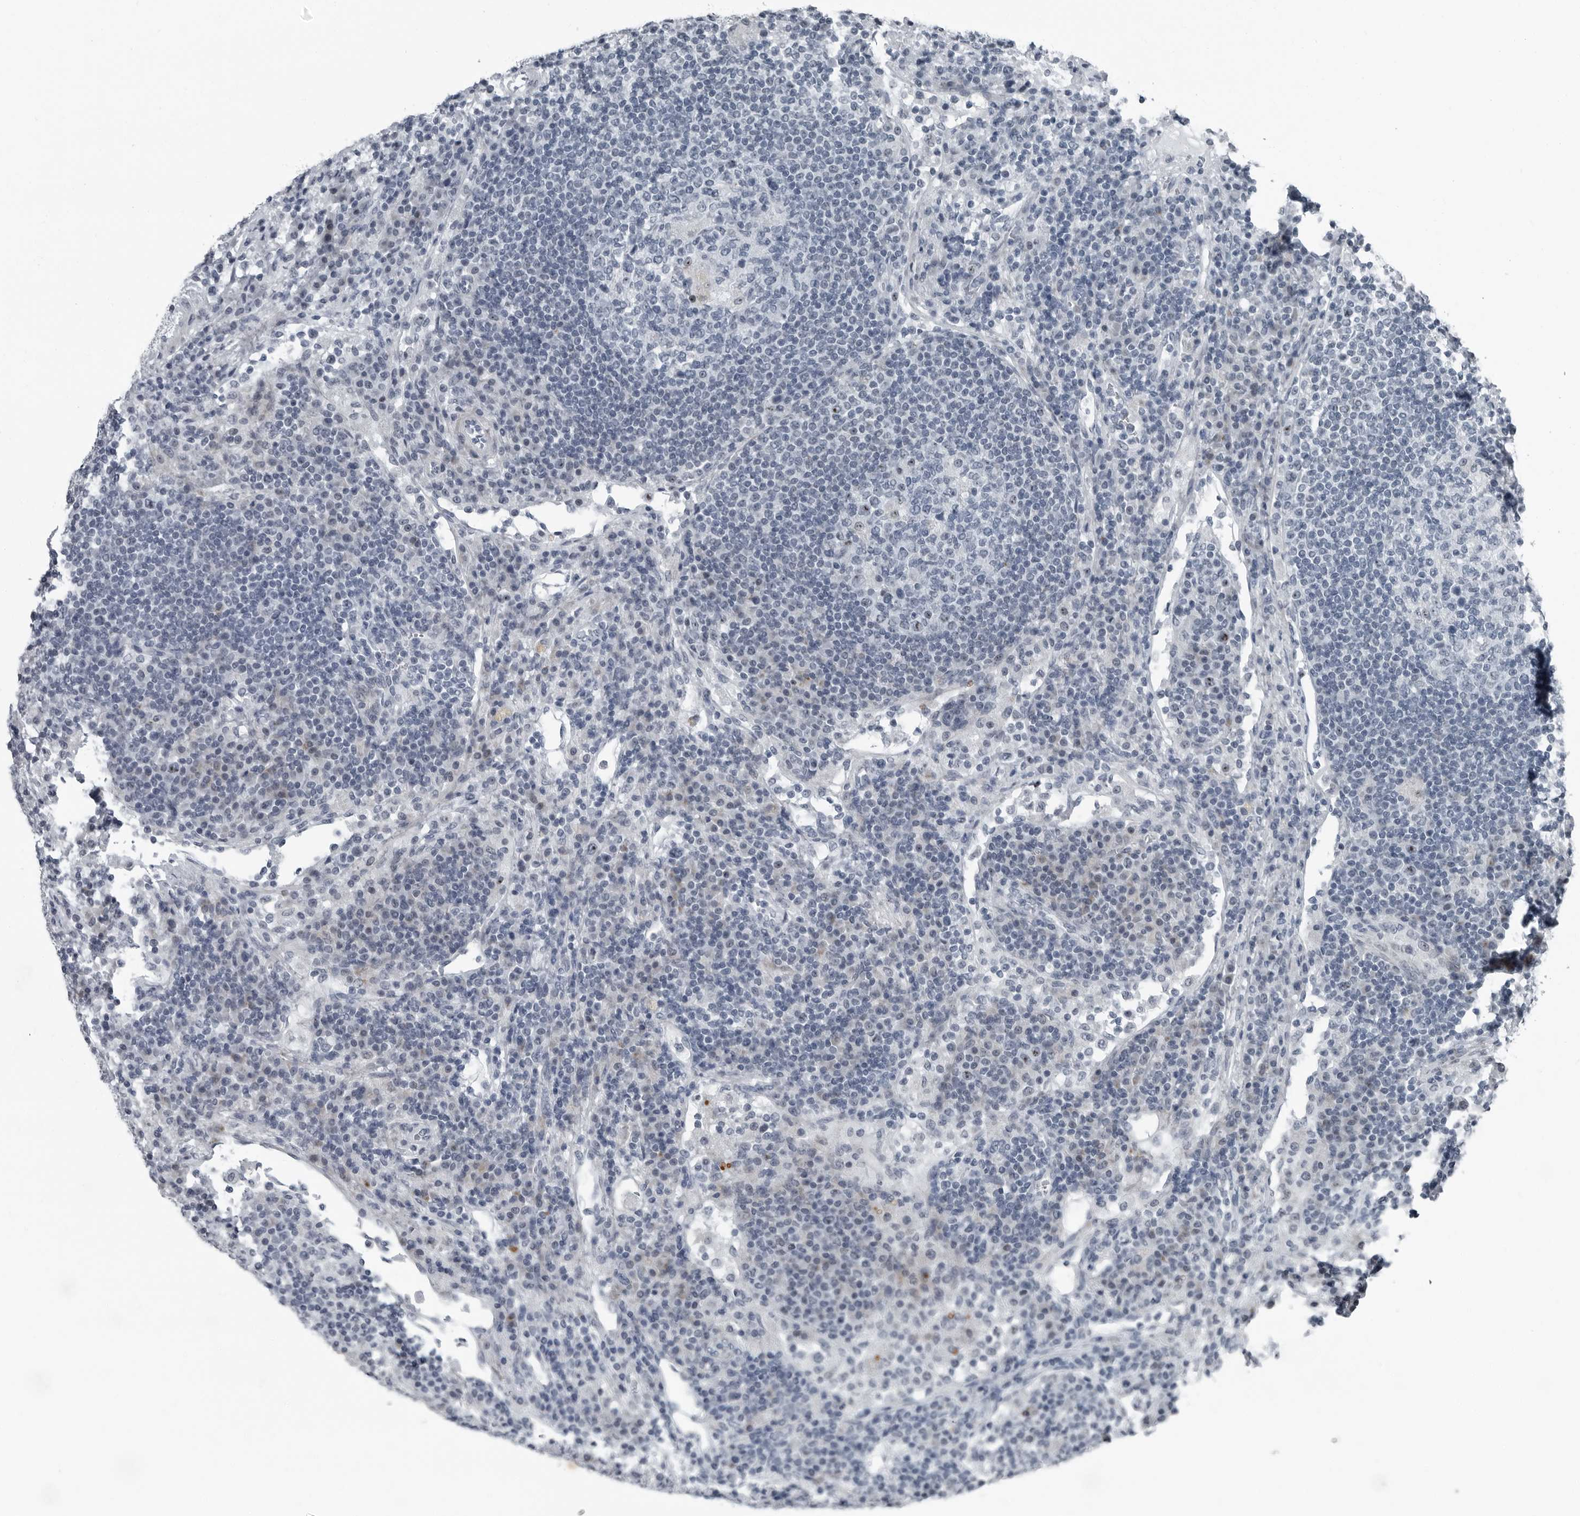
{"staining": {"intensity": "moderate", "quantity": "<25%", "location": "nuclear"}, "tissue": "lymph node", "cell_type": "Germinal center cells", "image_type": "normal", "snomed": [{"axis": "morphology", "description": "Normal tissue, NOS"}, {"axis": "topography", "description": "Lymph node"}], "caption": "Approximately <25% of germinal center cells in normal lymph node display moderate nuclear protein expression as visualized by brown immunohistochemical staining.", "gene": "PDCD11", "patient": {"sex": "female", "age": 53}}